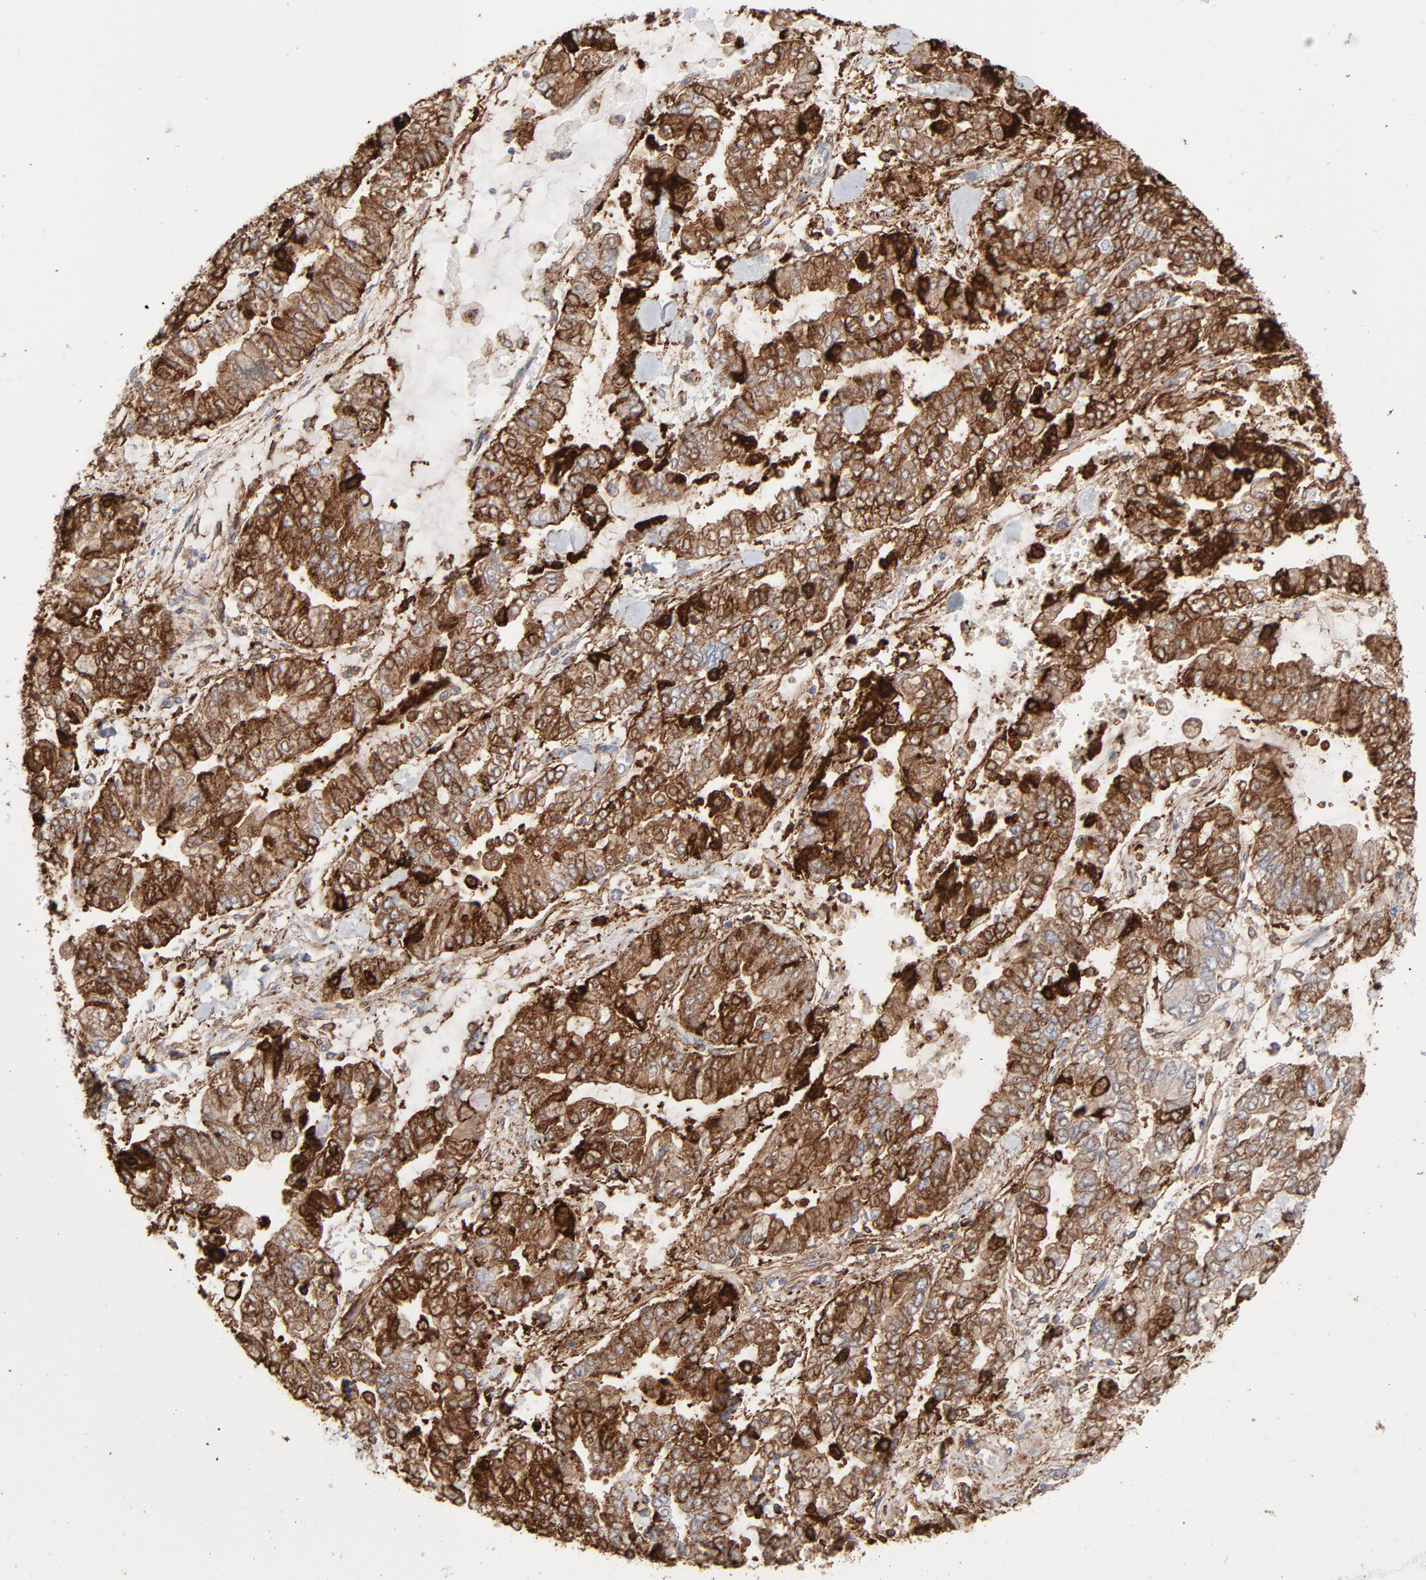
{"staining": {"intensity": "moderate", "quantity": ">75%", "location": "cytoplasmic/membranous"}, "tissue": "stomach cancer", "cell_type": "Tumor cells", "image_type": "cancer", "snomed": [{"axis": "morphology", "description": "Normal tissue, NOS"}, {"axis": "morphology", "description": "Adenocarcinoma, NOS"}, {"axis": "topography", "description": "Stomach, upper"}, {"axis": "topography", "description": "Stomach"}], "caption": "Tumor cells reveal medium levels of moderate cytoplasmic/membranous staining in about >75% of cells in stomach adenocarcinoma.", "gene": "ANXA5", "patient": {"sex": "male", "age": 76}}